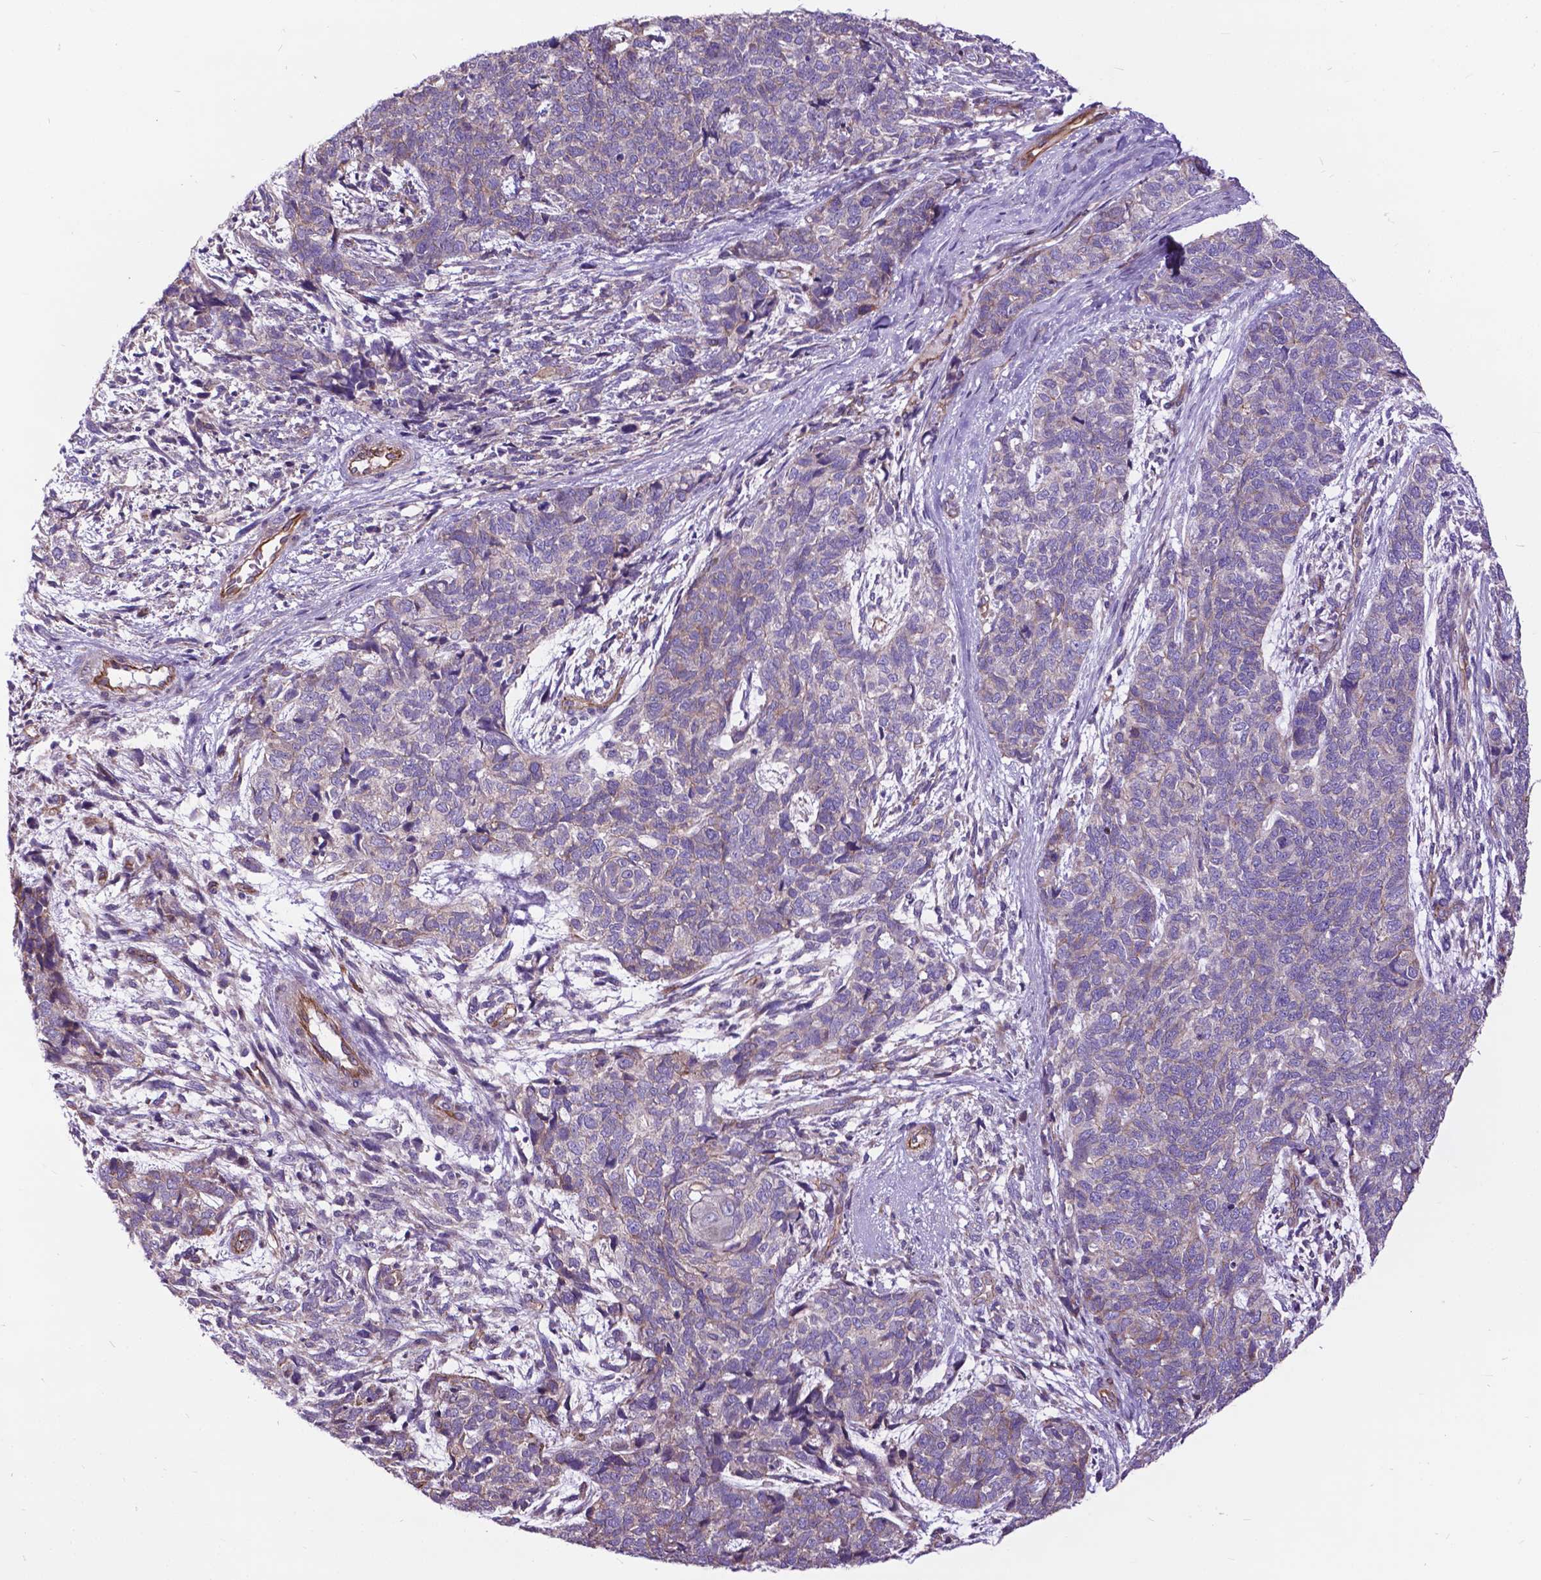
{"staining": {"intensity": "negative", "quantity": "none", "location": "none"}, "tissue": "cervical cancer", "cell_type": "Tumor cells", "image_type": "cancer", "snomed": [{"axis": "morphology", "description": "Squamous cell carcinoma, NOS"}, {"axis": "topography", "description": "Cervix"}], "caption": "This micrograph is of cervical cancer stained with IHC to label a protein in brown with the nuclei are counter-stained blue. There is no staining in tumor cells.", "gene": "FLT4", "patient": {"sex": "female", "age": 63}}